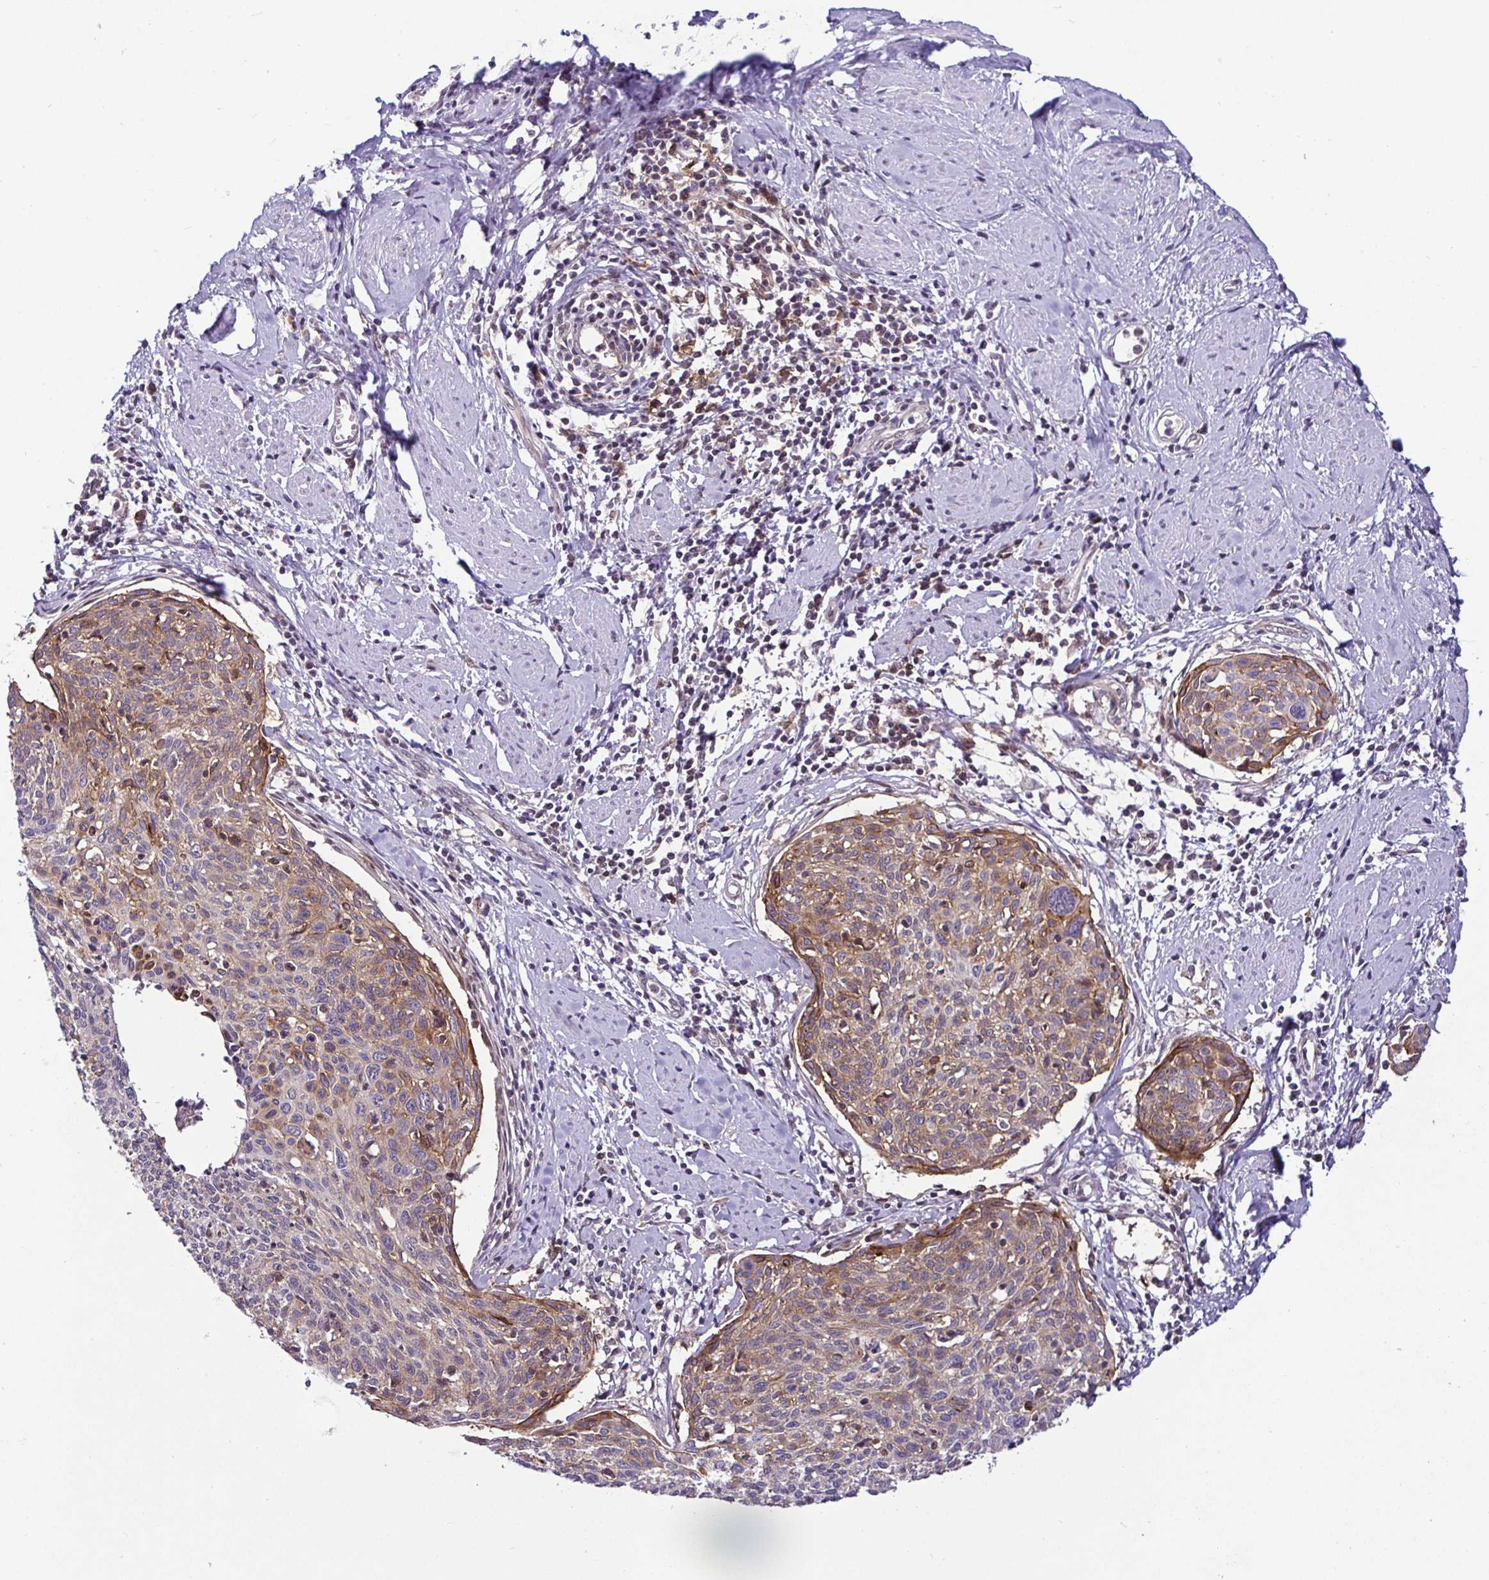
{"staining": {"intensity": "moderate", "quantity": ">75%", "location": "cytoplasmic/membranous"}, "tissue": "cervical cancer", "cell_type": "Tumor cells", "image_type": "cancer", "snomed": [{"axis": "morphology", "description": "Squamous cell carcinoma, NOS"}, {"axis": "topography", "description": "Cervix"}], "caption": "Immunohistochemistry (IHC) (DAB (3,3'-diaminobenzidine)) staining of cervical squamous cell carcinoma exhibits moderate cytoplasmic/membranous protein staining in approximately >75% of tumor cells.", "gene": "NUP188", "patient": {"sex": "female", "age": 49}}